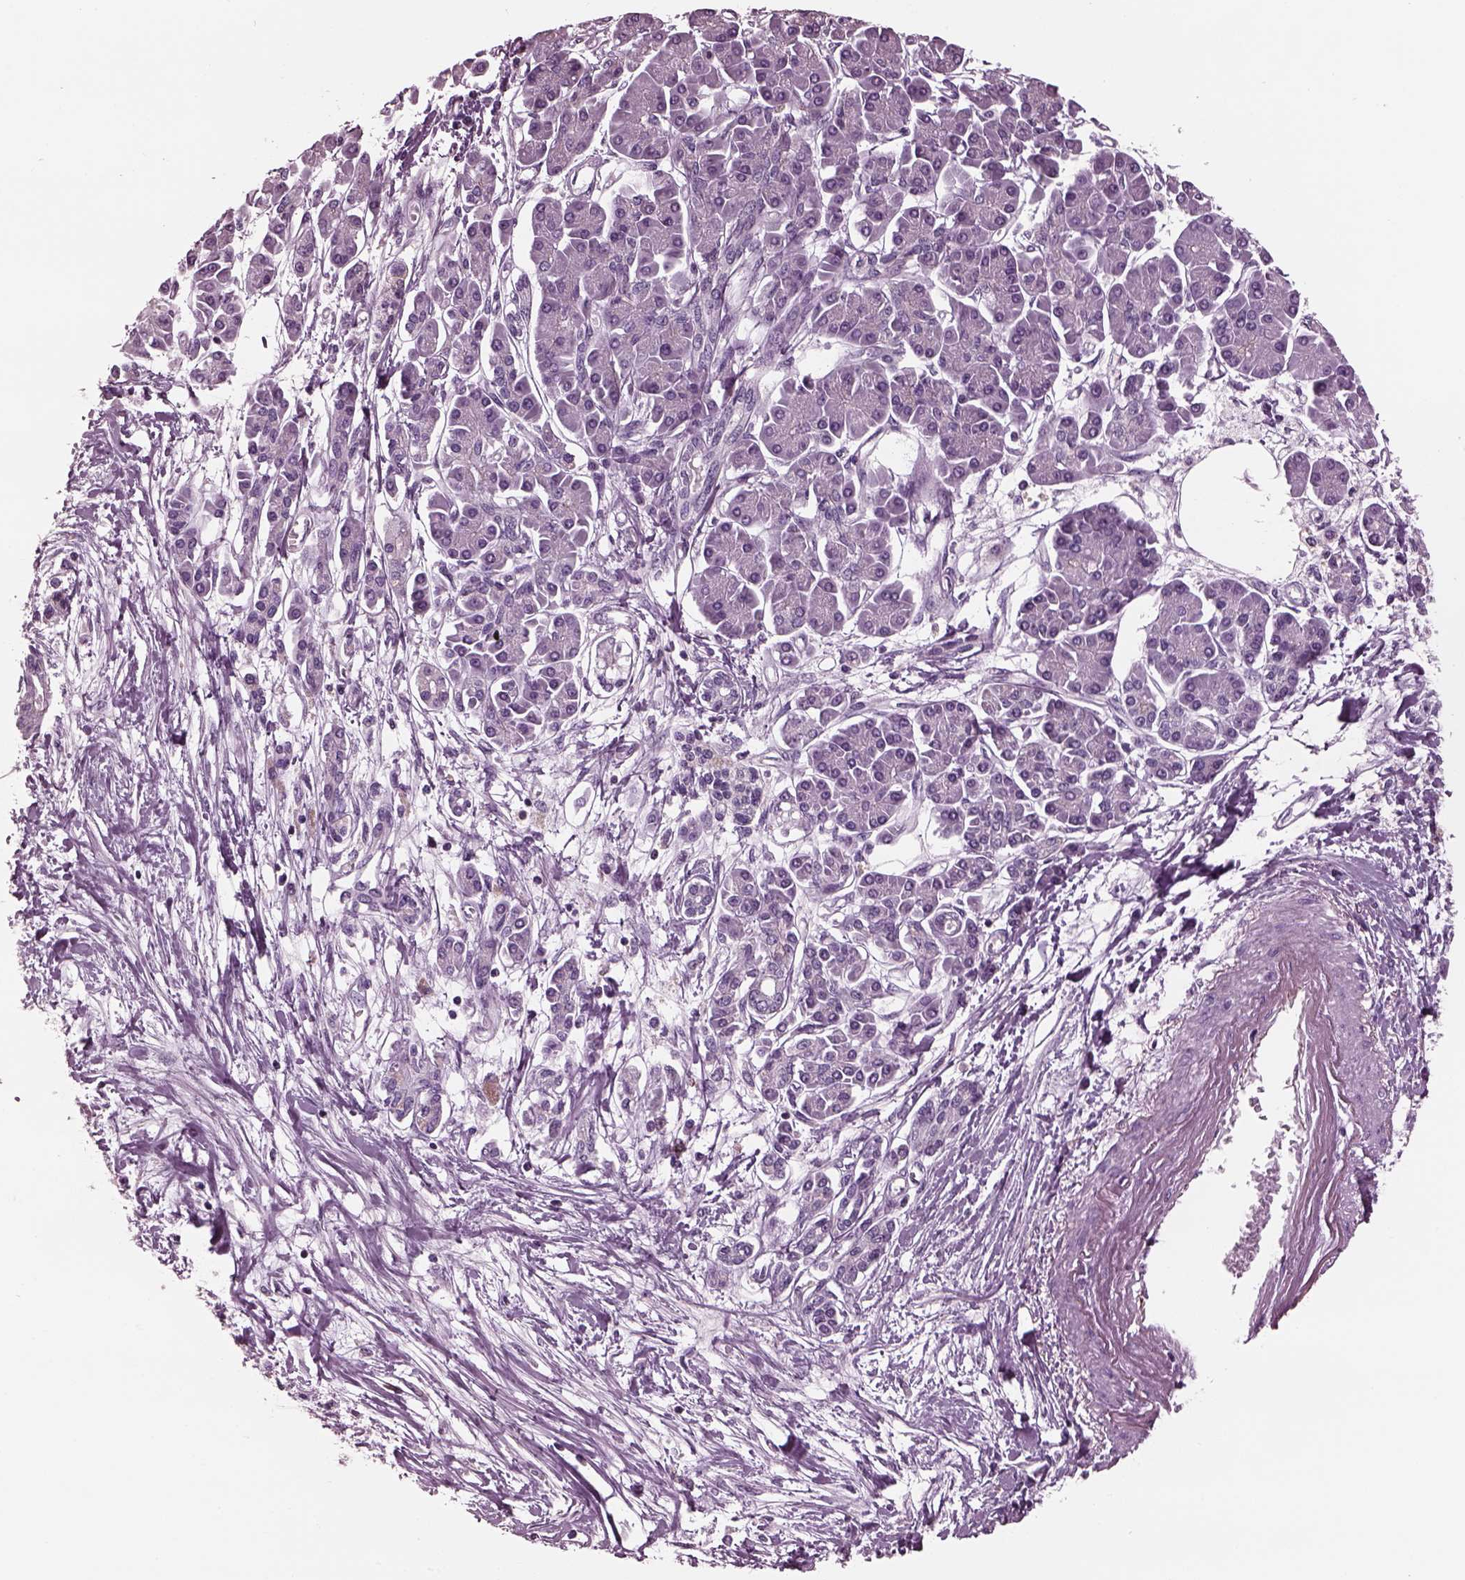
{"staining": {"intensity": "negative", "quantity": "none", "location": "none"}, "tissue": "pancreatic cancer", "cell_type": "Tumor cells", "image_type": "cancer", "snomed": [{"axis": "morphology", "description": "Adenocarcinoma, NOS"}, {"axis": "topography", "description": "Pancreas"}], "caption": "Human pancreatic adenocarcinoma stained for a protein using immunohistochemistry (IHC) shows no staining in tumor cells.", "gene": "GDF11", "patient": {"sex": "female", "age": 77}}